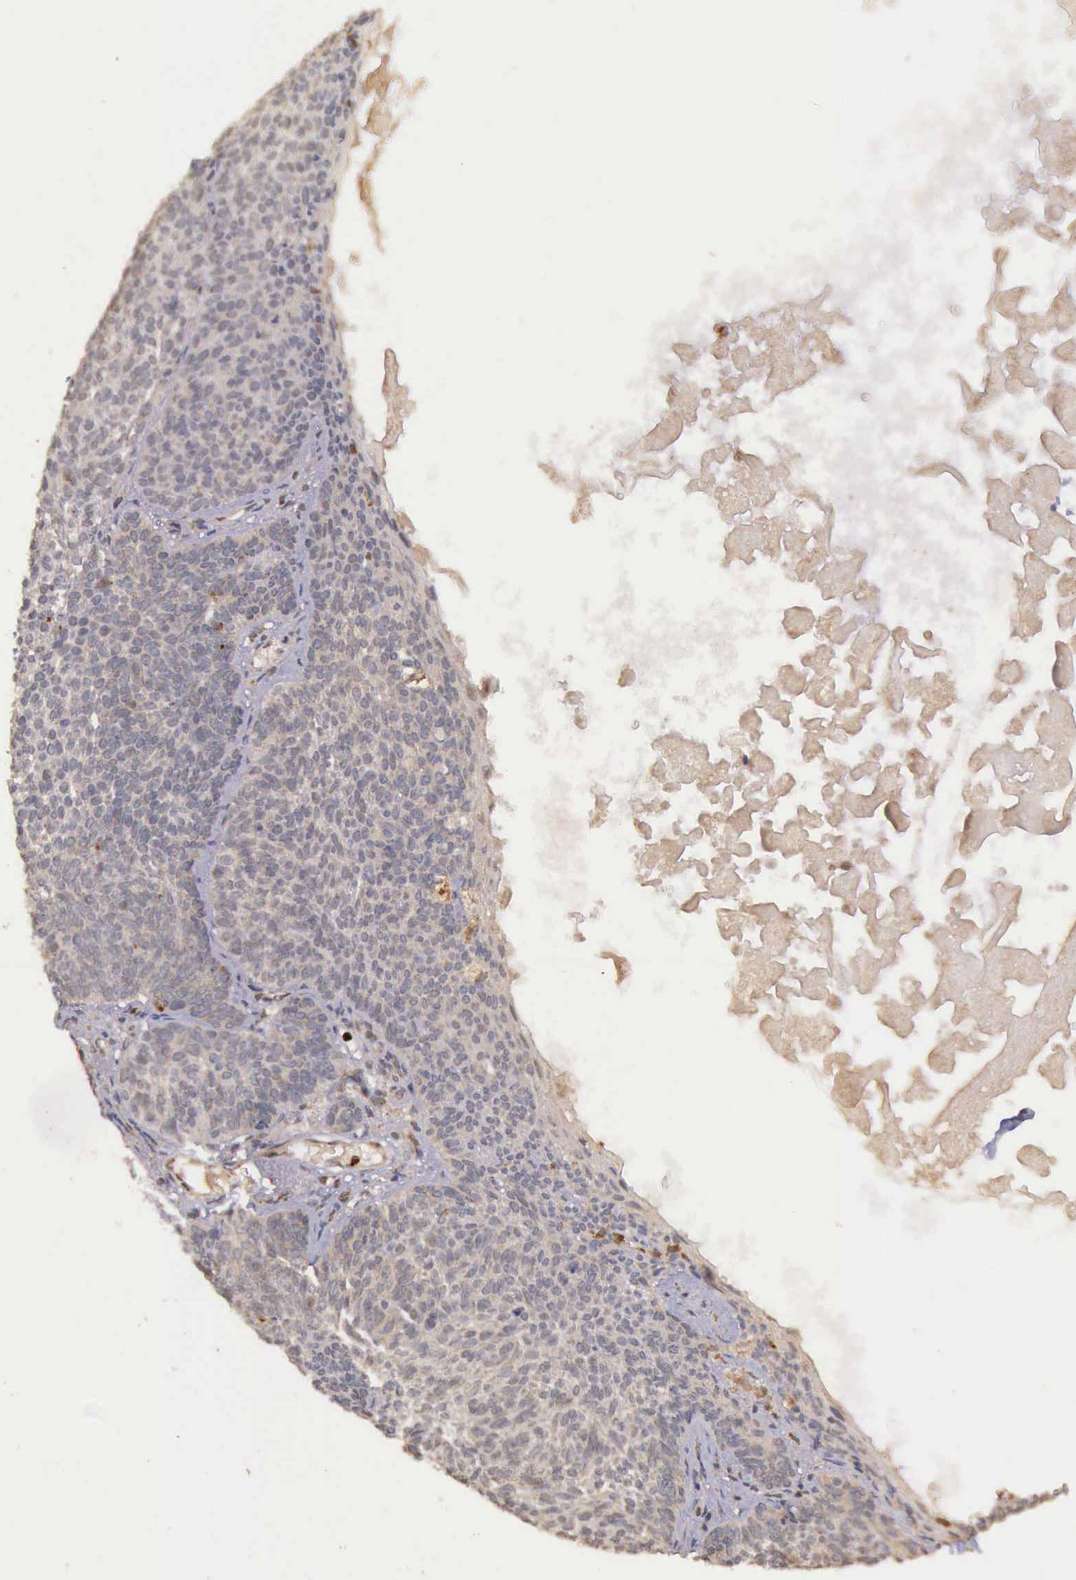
{"staining": {"intensity": "weak", "quantity": ">75%", "location": "cytoplasmic/membranous"}, "tissue": "skin cancer", "cell_type": "Tumor cells", "image_type": "cancer", "snomed": [{"axis": "morphology", "description": "Basal cell carcinoma"}, {"axis": "topography", "description": "Skin"}], "caption": "The histopathology image reveals immunohistochemical staining of skin basal cell carcinoma. There is weak cytoplasmic/membranous positivity is appreciated in approximately >75% of tumor cells.", "gene": "ARMCX3", "patient": {"sex": "male", "age": 84}}